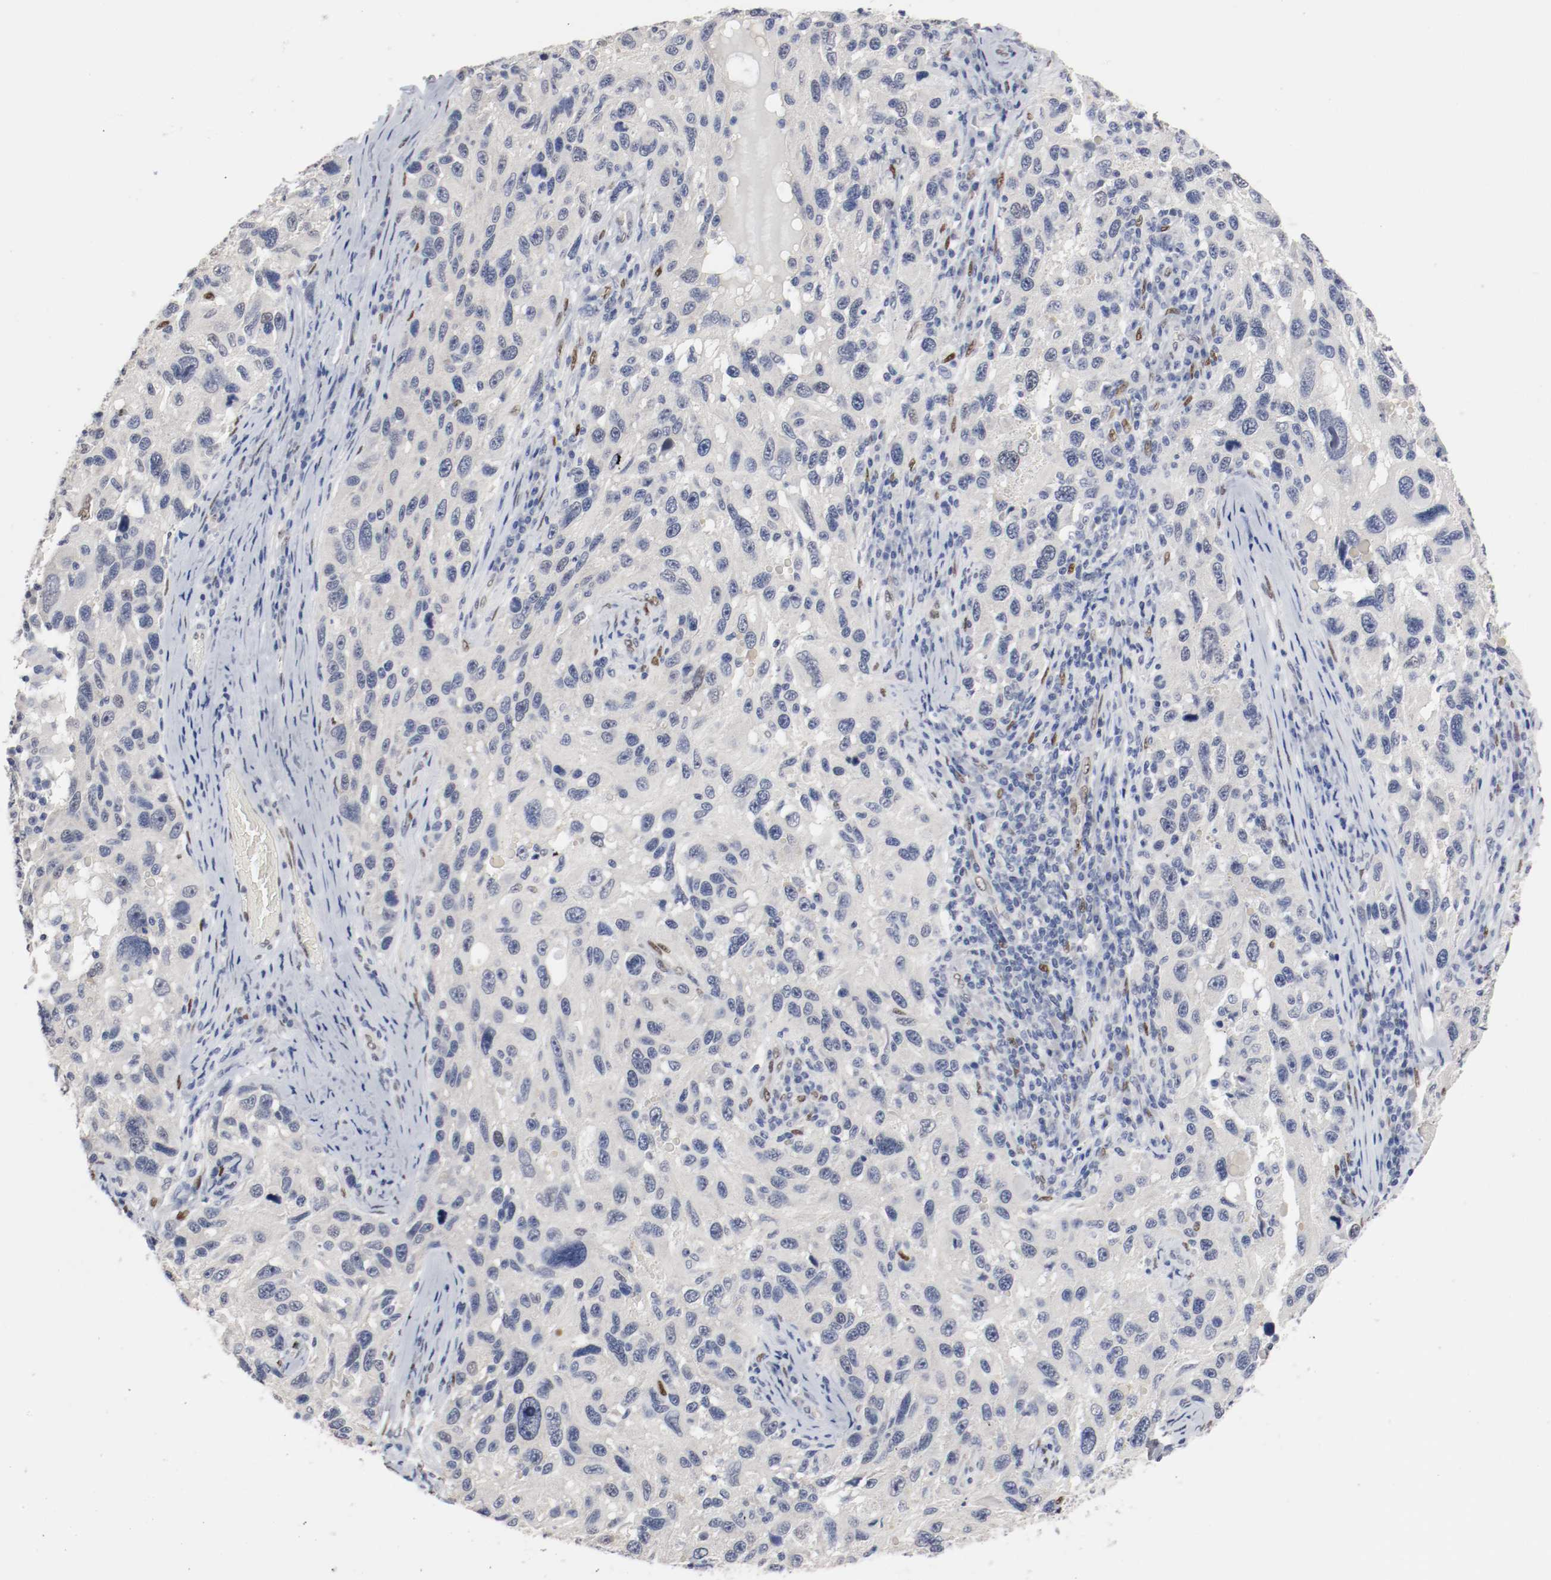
{"staining": {"intensity": "negative", "quantity": "none", "location": "none"}, "tissue": "melanoma", "cell_type": "Tumor cells", "image_type": "cancer", "snomed": [{"axis": "morphology", "description": "Malignant melanoma, NOS"}, {"axis": "topography", "description": "Skin"}], "caption": "The image demonstrates no staining of tumor cells in melanoma.", "gene": "FOSL2", "patient": {"sex": "male", "age": 53}}